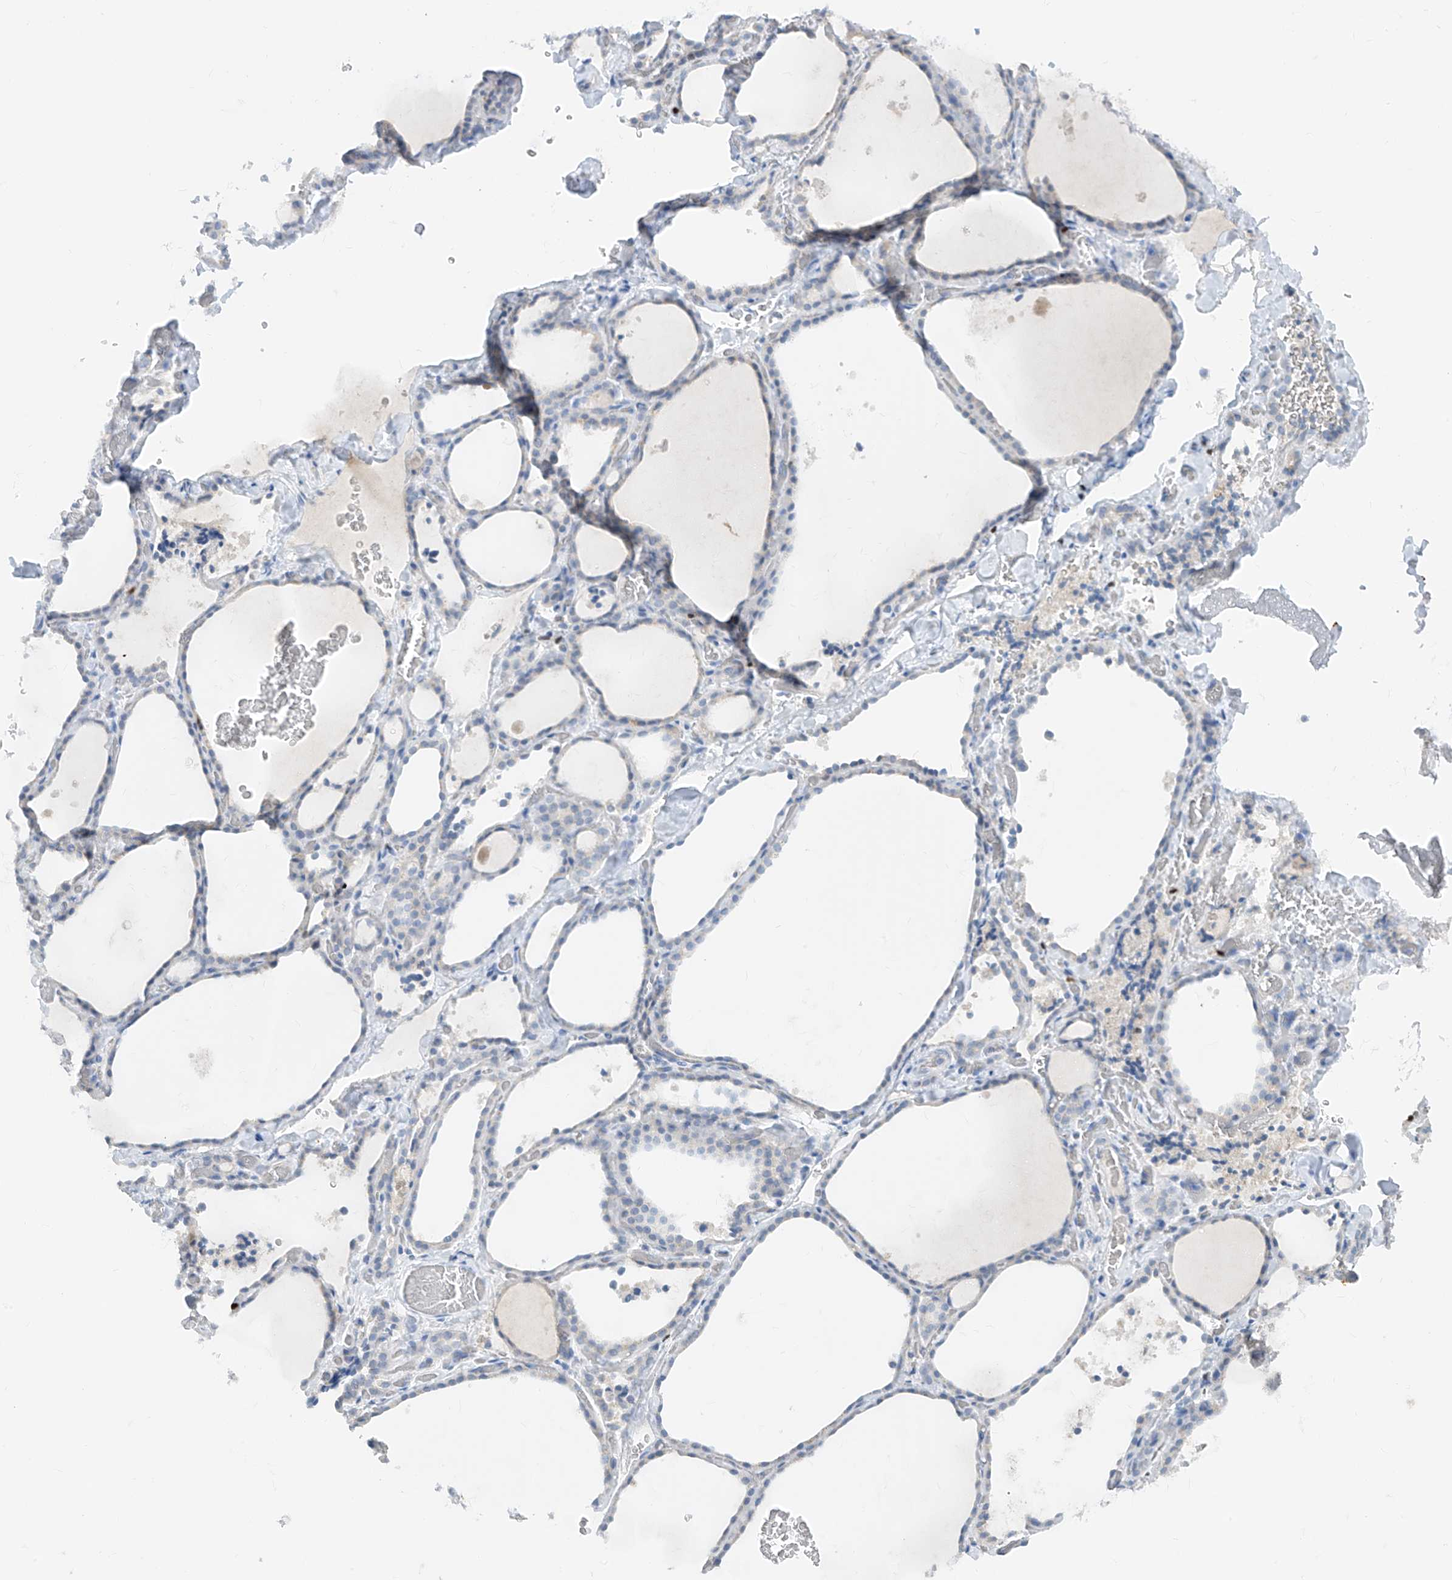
{"staining": {"intensity": "negative", "quantity": "none", "location": "none"}, "tissue": "thyroid gland", "cell_type": "Glandular cells", "image_type": "normal", "snomed": [{"axis": "morphology", "description": "Normal tissue, NOS"}, {"axis": "topography", "description": "Thyroid gland"}], "caption": "The IHC micrograph has no significant staining in glandular cells of thyroid gland.", "gene": "TBX21", "patient": {"sex": "female", "age": 22}}